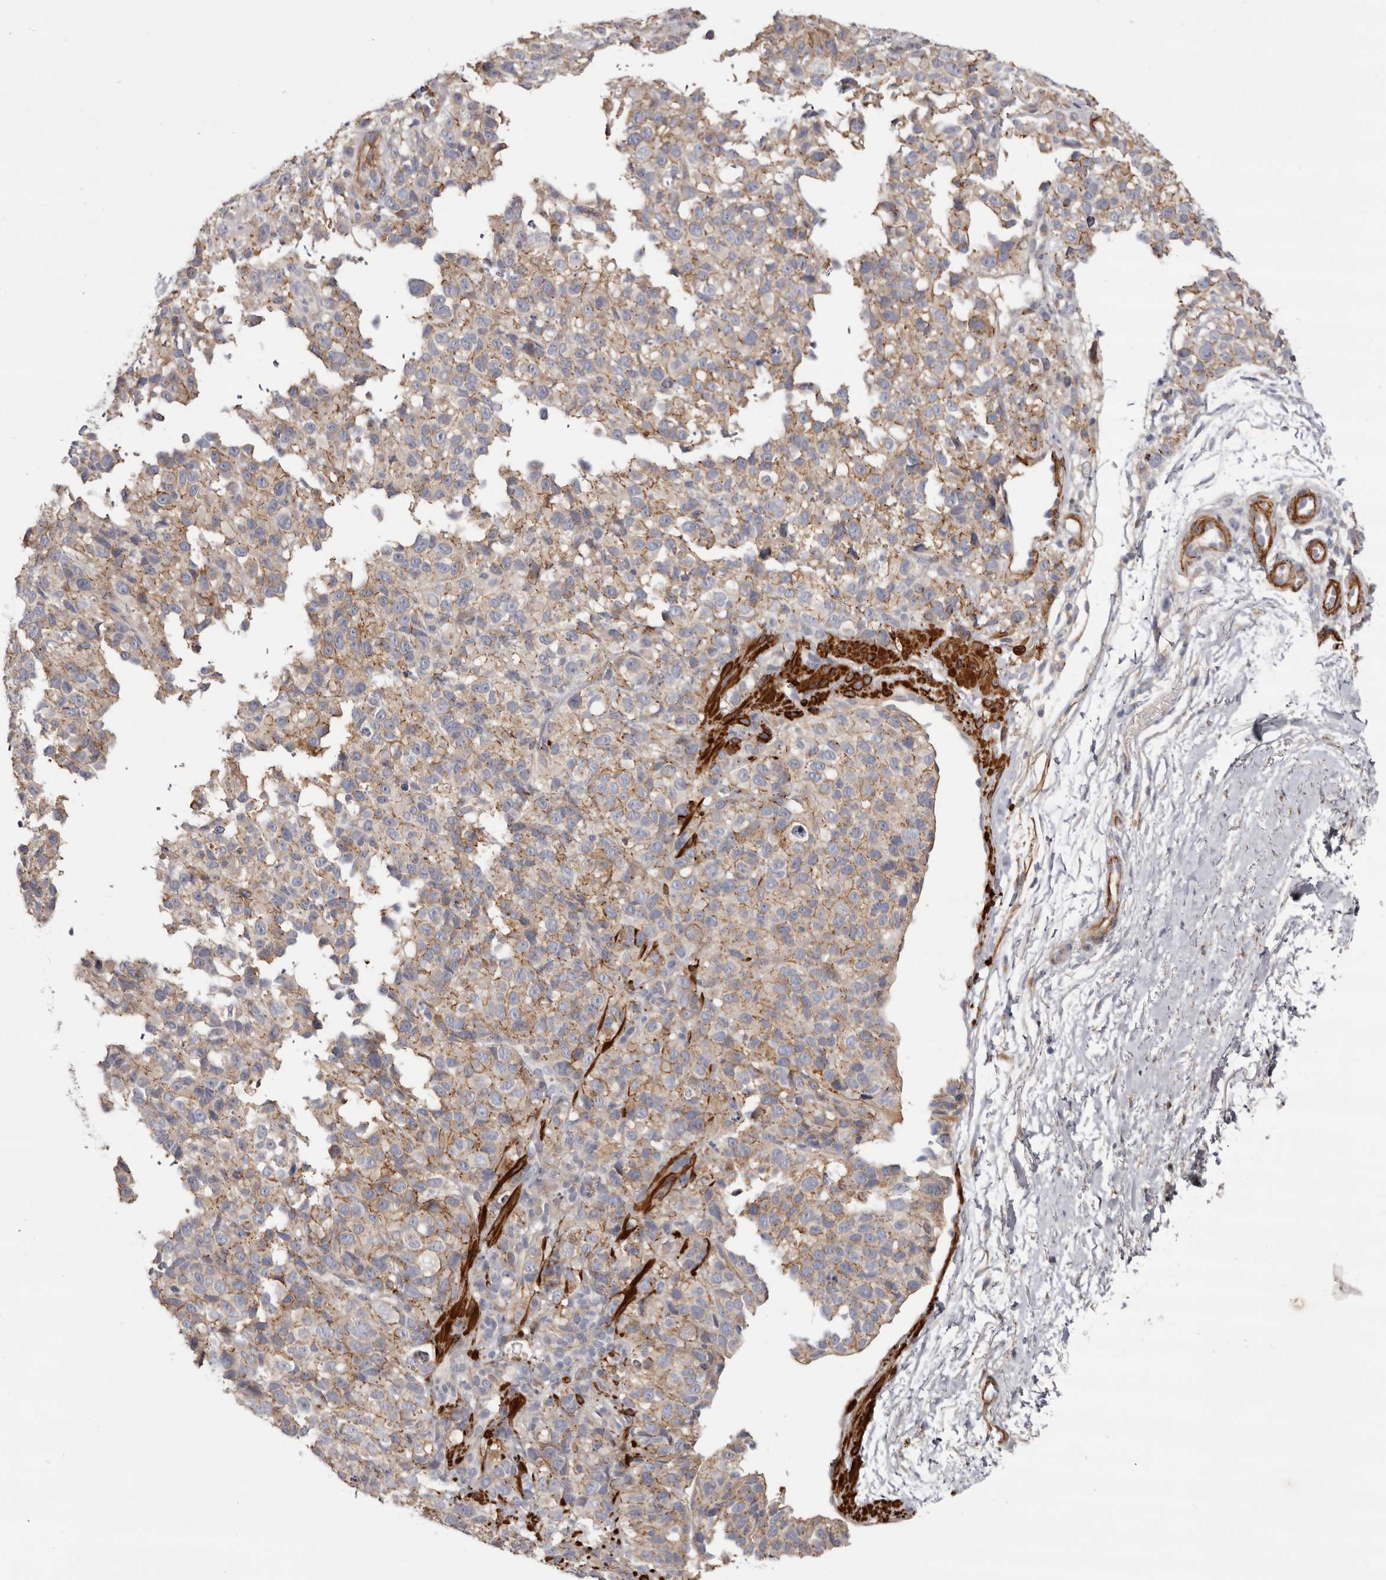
{"staining": {"intensity": "moderate", "quantity": "25%-75%", "location": "cytoplasmic/membranous"}, "tissue": "melanoma", "cell_type": "Tumor cells", "image_type": "cancer", "snomed": [{"axis": "morphology", "description": "Malignant melanoma, Metastatic site"}, {"axis": "topography", "description": "Skin"}], "caption": "Tumor cells show medium levels of moderate cytoplasmic/membranous positivity in about 25%-75% of cells in human malignant melanoma (metastatic site).", "gene": "CGN", "patient": {"sex": "female", "age": 72}}